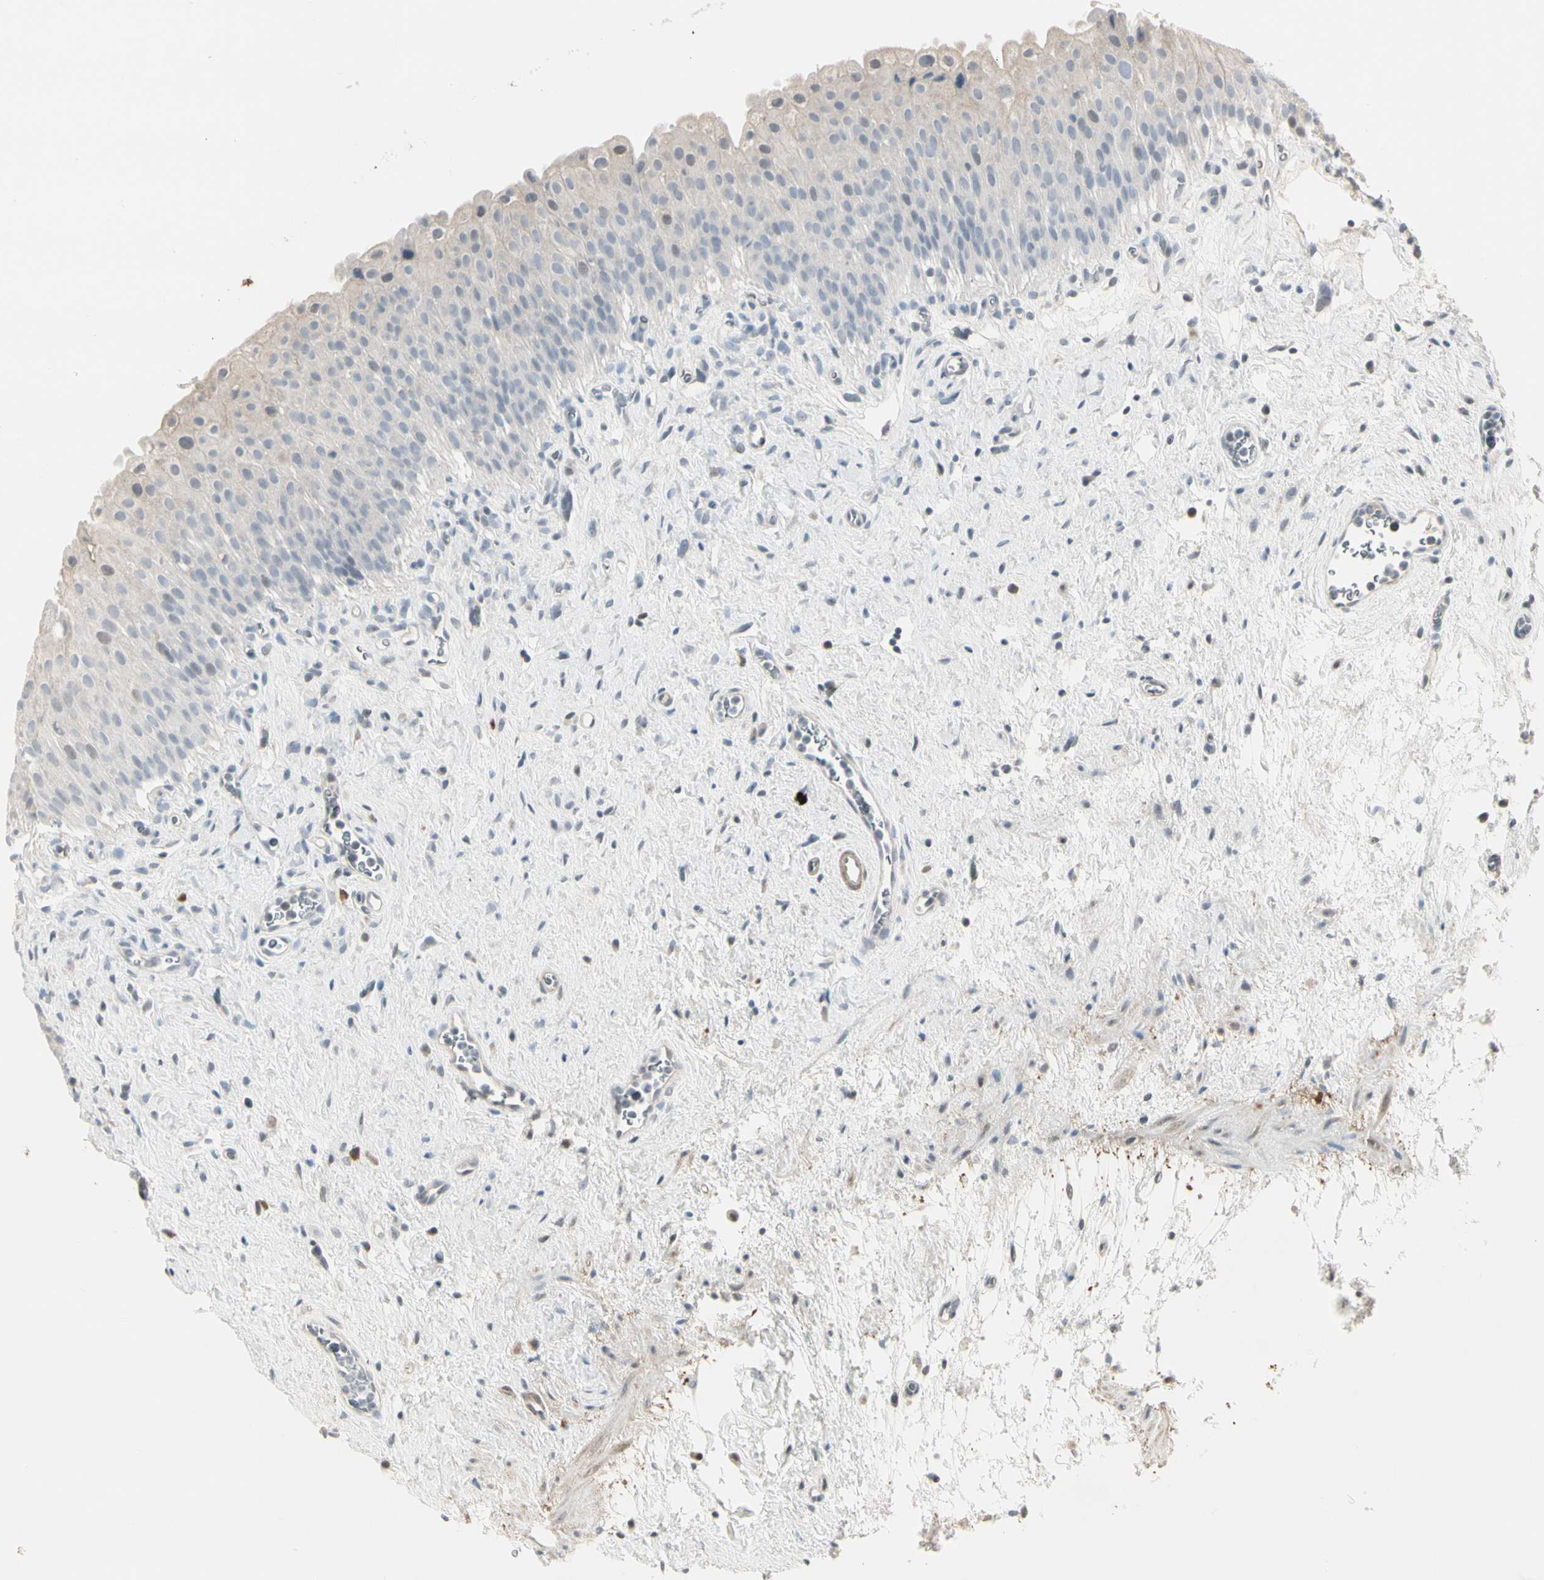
{"staining": {"intensity": "negative", "quantity": "none", "location": "none"}, "tissue": "urinary bladder", "cell_type": "Urothelial cells", "image_type": "normal", "snomed": [{"axis": "morphology", "description": "Normal tissue, NOS"}, {"axis": "morphology", "description": "Urothelial carcinoma, High grade"}, {"axis": "topography", "description": "Urinary bladder"}], "caption": "Immunohistochemical staining of unremarkable urinary bladder demonstrates no significant positivity in urothelial cells.", "gene": "DMPK", "patient": {"sex": "male", "age": 46}}